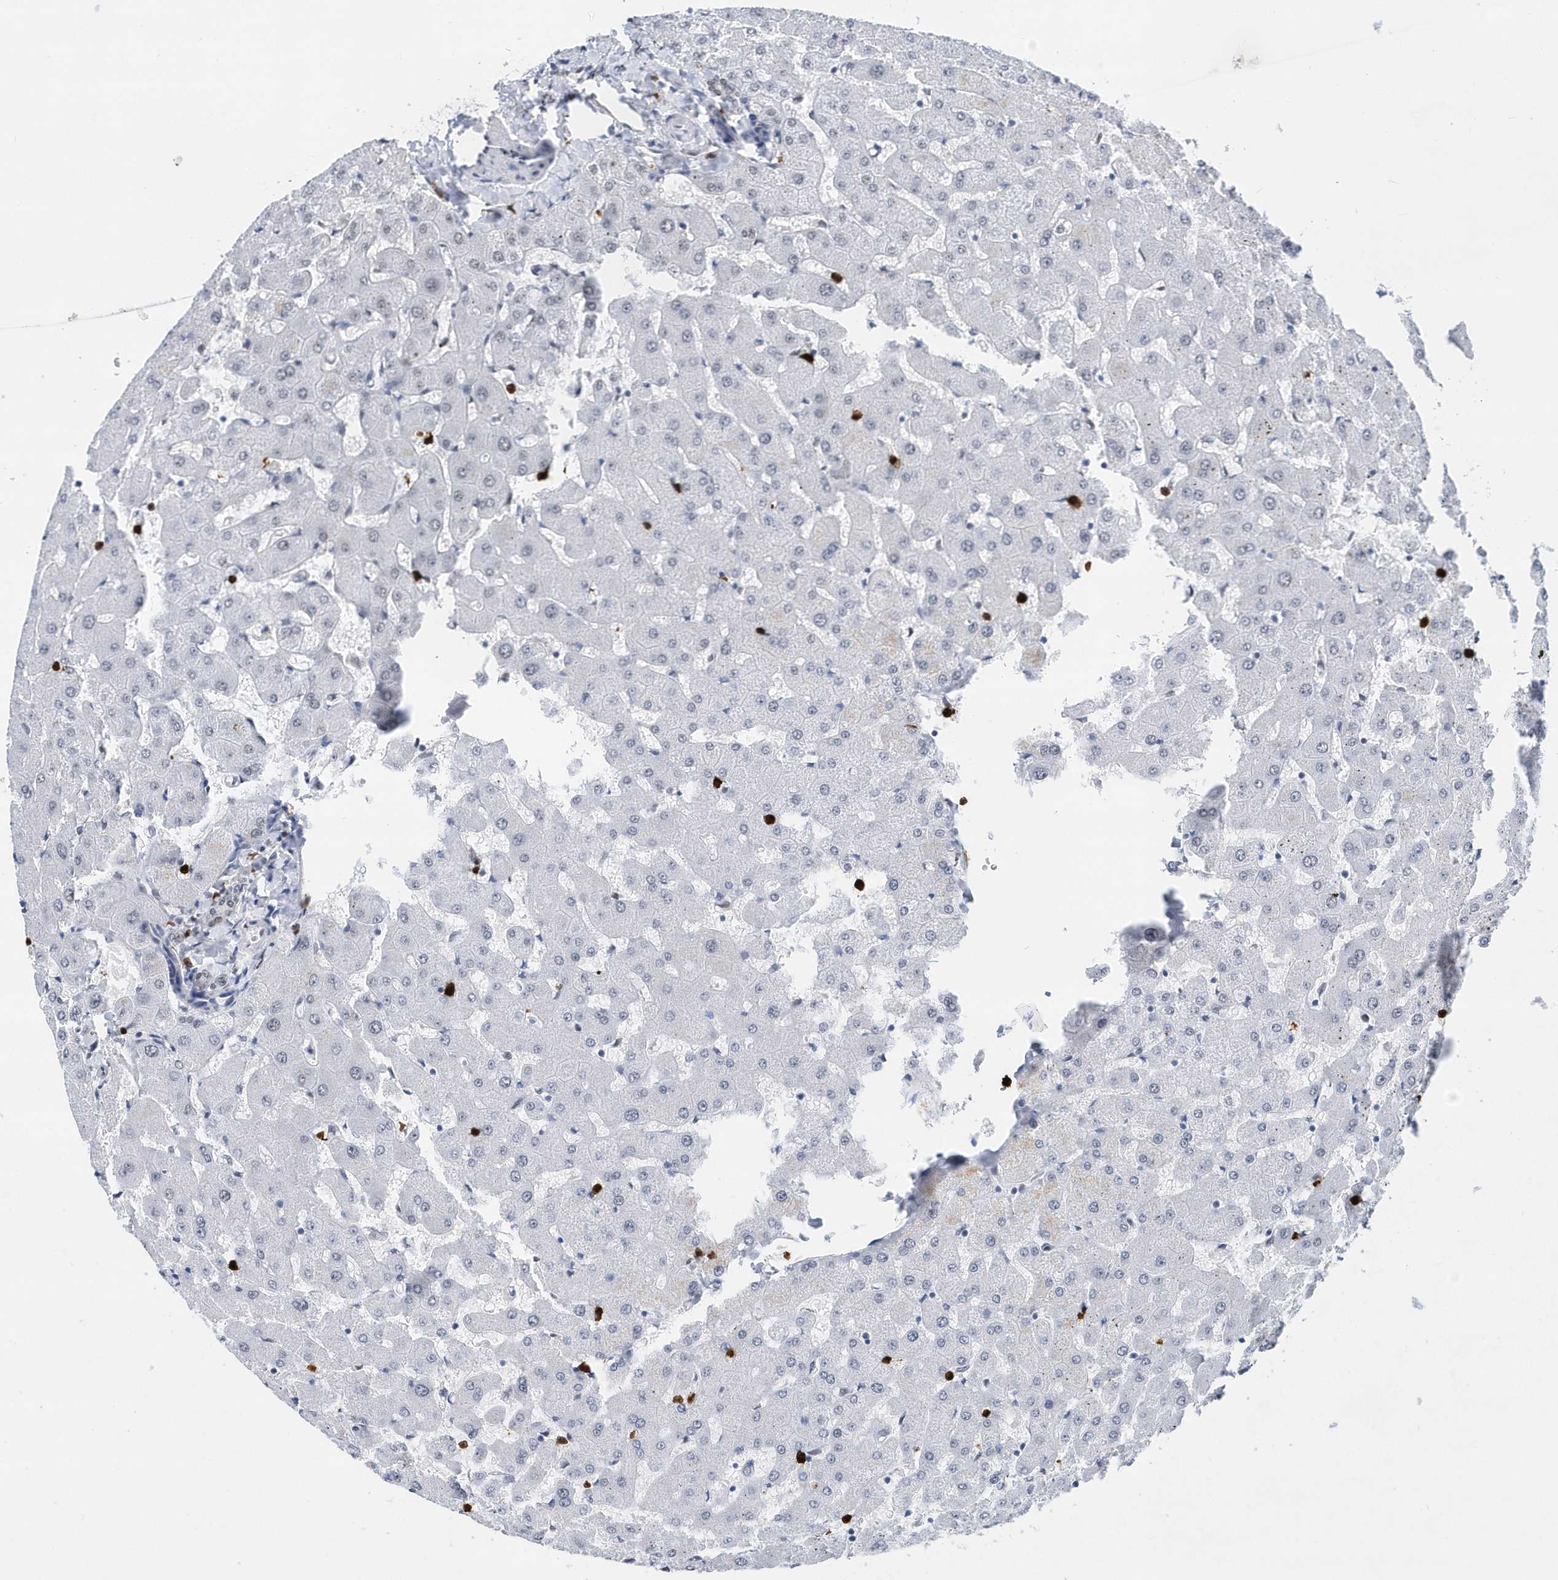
{"staining": {"intensity": "negative", "quantity": "none", "location": "none"}, "tissue": "liver", "cell_type": "Cholangiocytes", "image_type": "normal", "snomed": [{"axis": "morphology", "description": "Normal tissue, NOS"}, {"axis": "topography", "description": "Liver"}], "caption": "IHC photomicrograph of unremarkable liver stained for a protein (brown), which displays no positivity in cholangiocytes. Brightfield microscopy of immunohistochemistry (IHC) stained with DAB (3,3'-diaminobenzidine) (brown) and hematoxylin (blue), captured at high magnification.", "gene": "RPP30", "patient": {"sex": "female", "age": 63}}